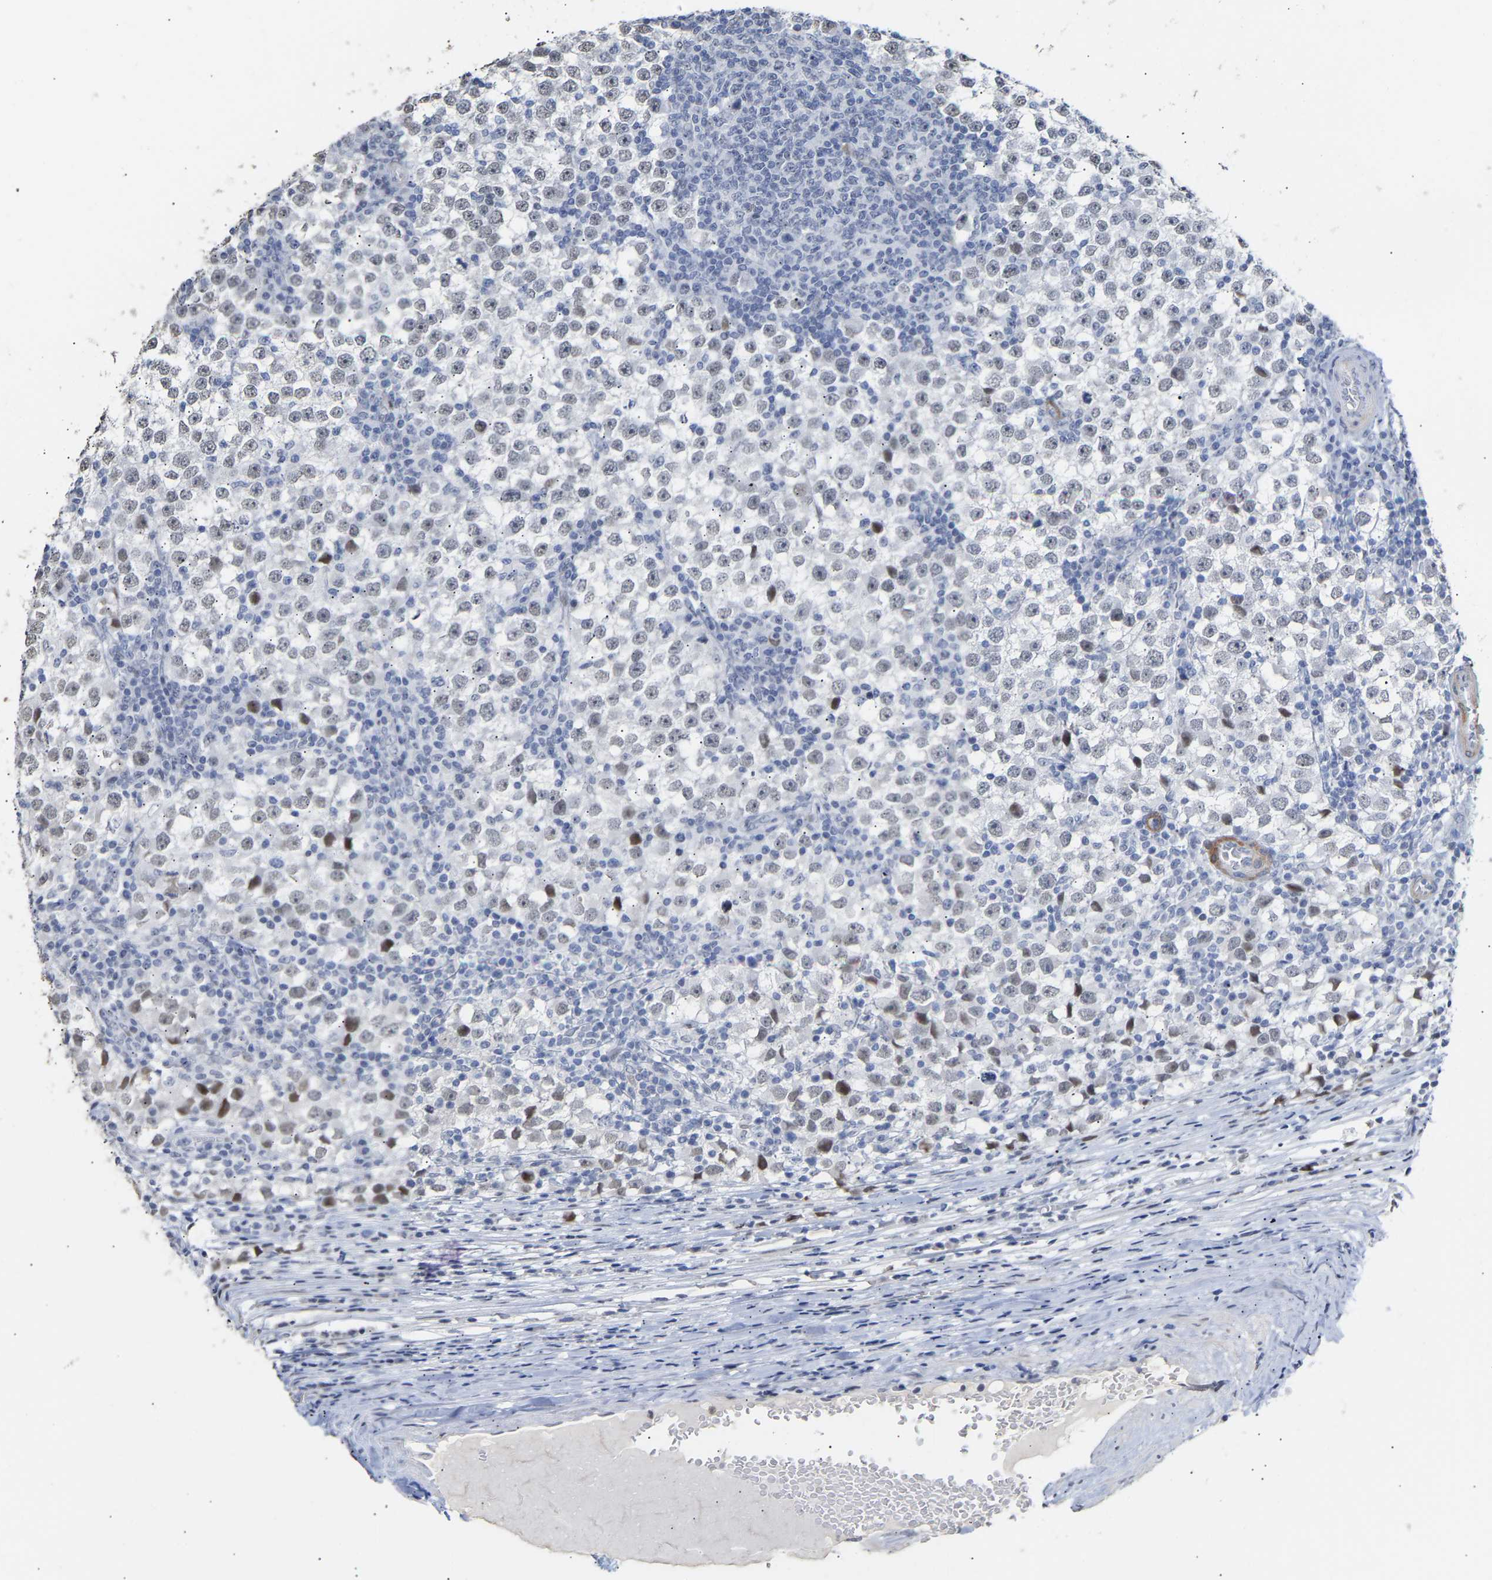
{"staining": {"intensity": "moderate", "quantity": "<25%", "location": "nuclear"}, "tissue": "testis cancer", "cell_type": "Tumor cells", "image_type": "cancer", "snomed": [{"axis": "morphology", "description": "Seminoma, NOS"}, {"axis": "topography", "description": "Testis"}], "caption": "Immunohistochemistry (IHC) (DAB (3,3'-diaminobenzidine)) staining of human testis cancer reveals moderate nuclear protein expression in approximately <25% of tumor cells. Nuclei are stained in blue.", "gene": "AMPH", "patient": {"sex": "male", "age": 65}}